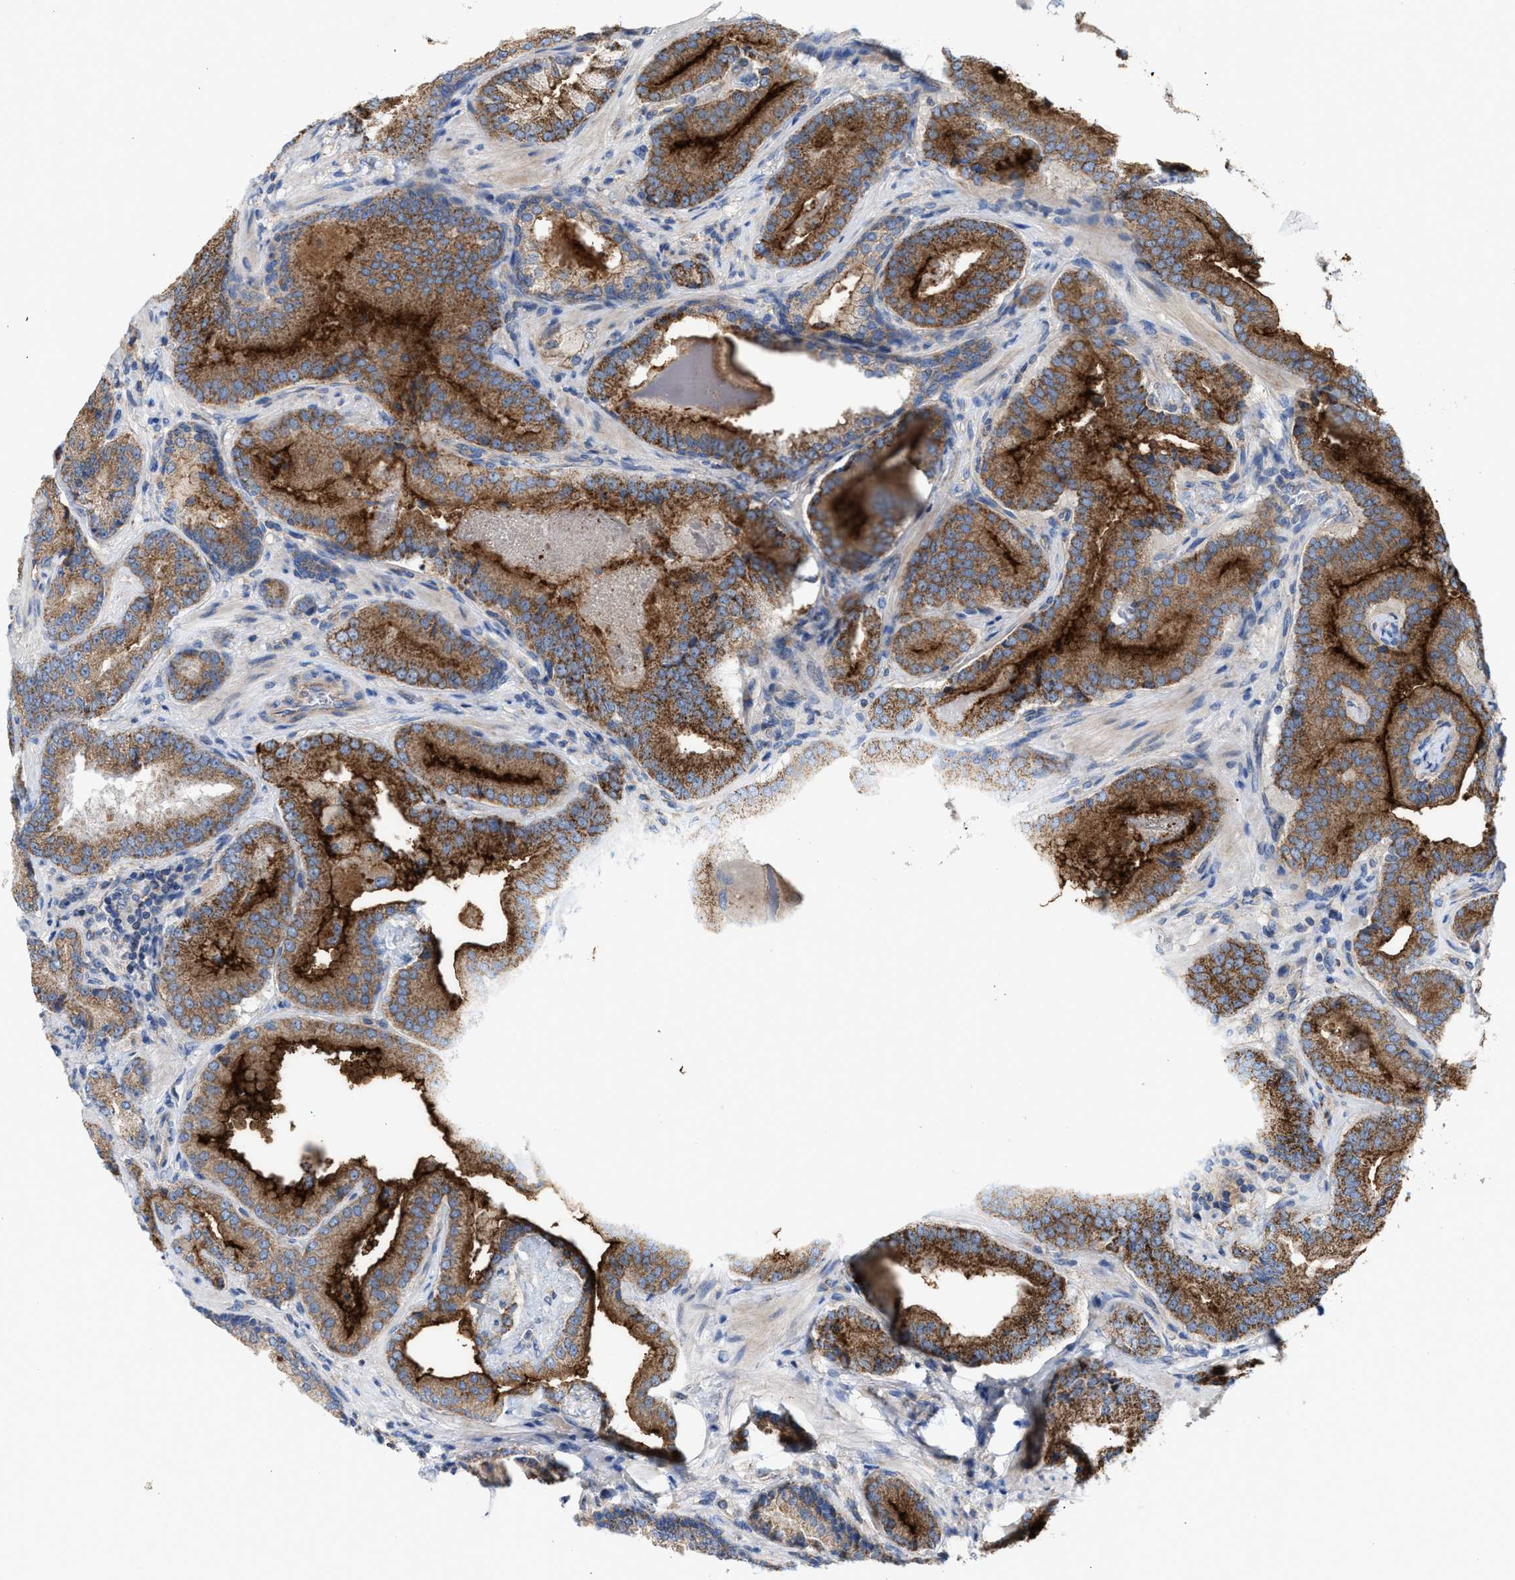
{"staining": {"intensity": "strong", "quantity": ">75%", "location": "cytoplasmic/membranous"}, "tissue": "prostate cancer", "cell_type": "Tumor cells", "image_type": "cancer", "snomed": [{"axis": "morphology", "description": "Adenocarcinoma, Low grade"}, {"axis": "topography", "description": "Prostate"}], "caption": "Immunohistochemistry (IHC) photomicrograph of neoplastic tissue: human prostate adenocarcinoma (low-grade) stained using immunohistochemistry (IHC) demonstrates high levels of strong protein expression localized specifically in the cytoplasmic/membranous of tumor cells, appearing as a cytoplasmic/membranous brown color.", "gene": "OXSM", "patient": {"sex": "male", "age": 51}}